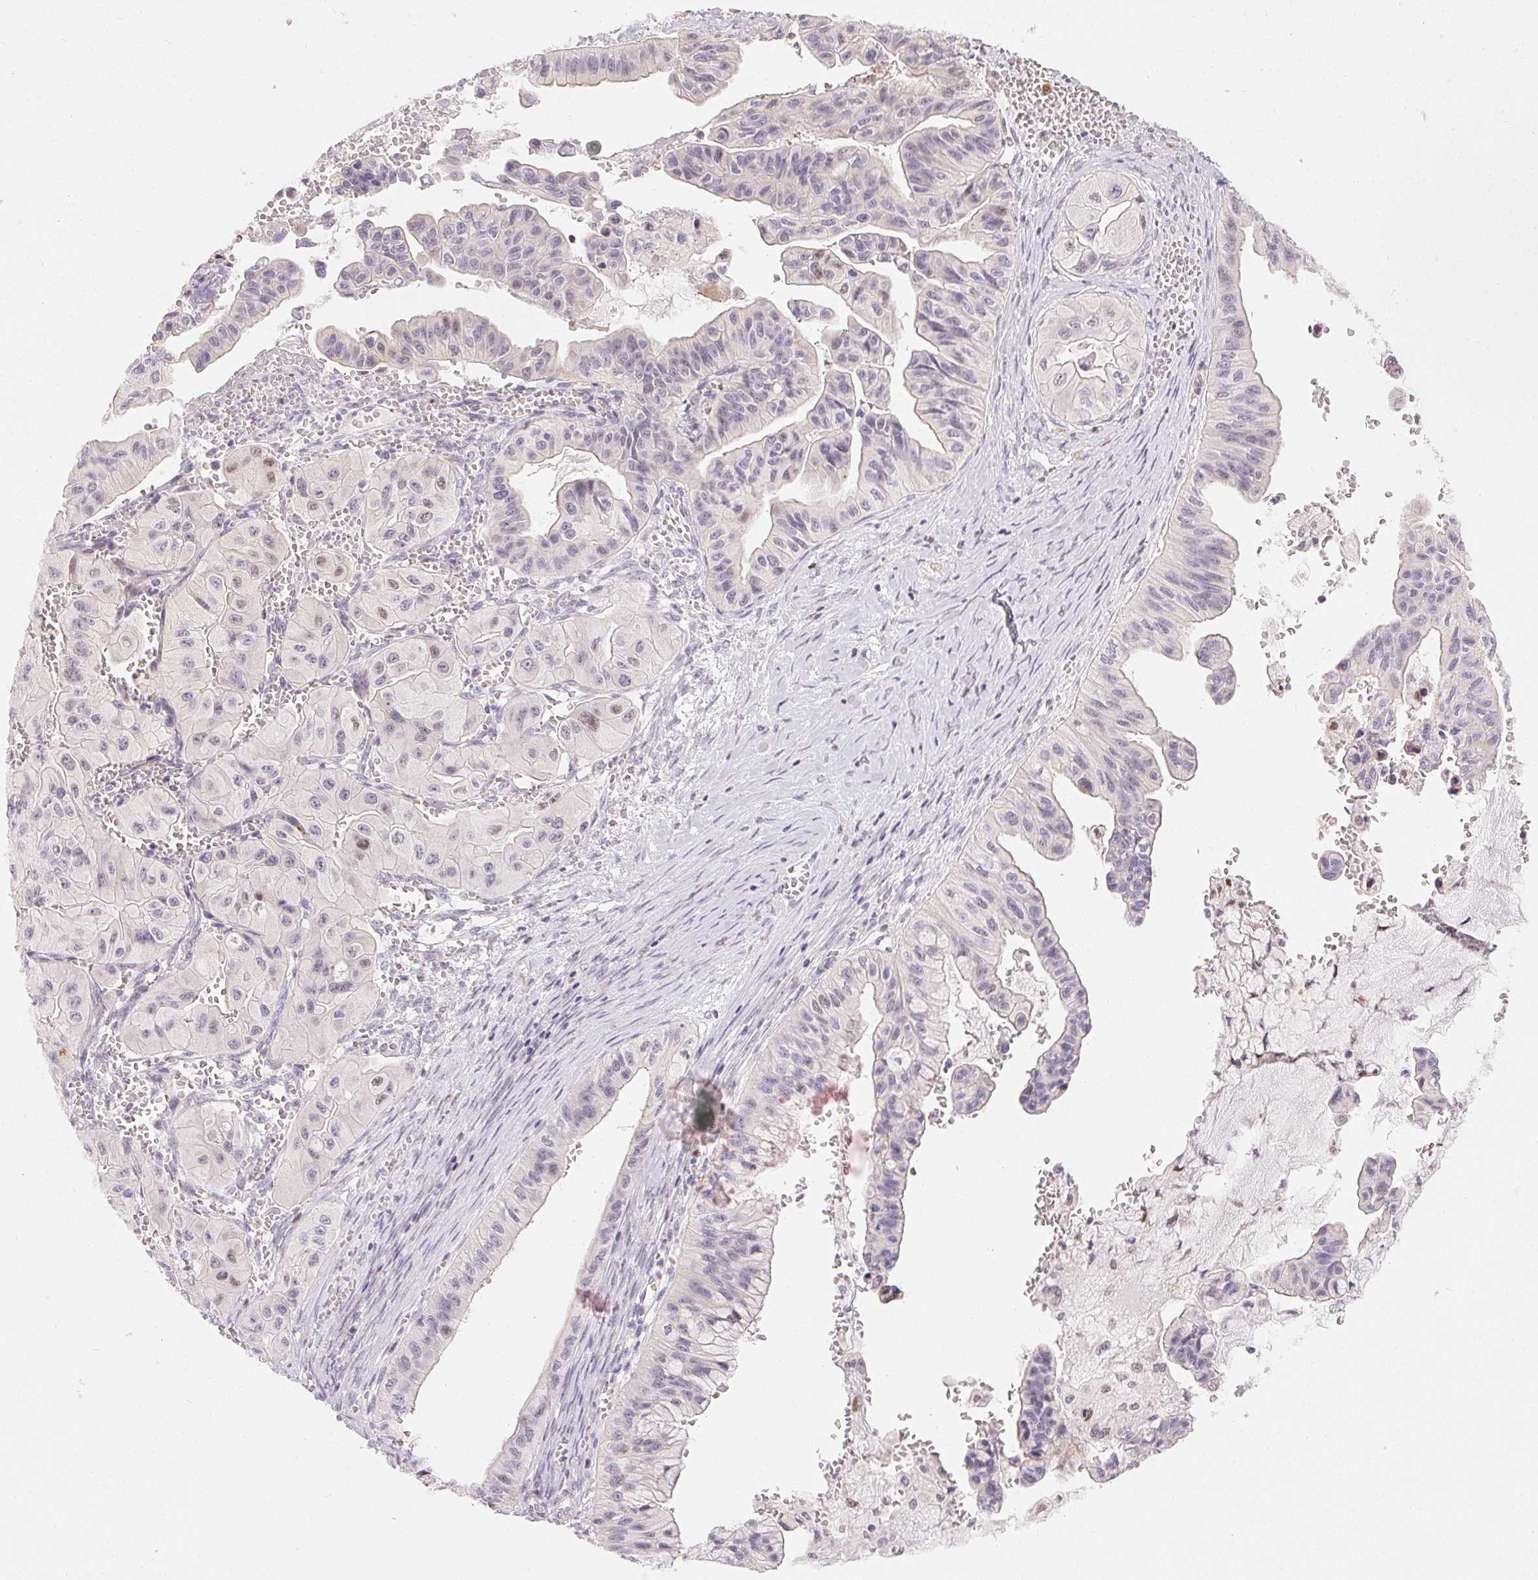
{"staining": {"intensity": "negative", "quantity": "none", "location": "none"}, "tissue": "ovarian cancer", "cell_type": "Tumor cells", "image_type": "cancer", "snomed": [{"axis": "morphology", "description": "Cystadenocarcinoma, mucinous, NOS"}, {"axis": "topography", "description": "Ovary"}], "caption": "The image reveals no significant positivity in tumor cells of ovarian cancer (mucinous cystadenocarcinoma).", "gene": "RPGRIP1", "patient": {"sex": "female", "age": 72}}